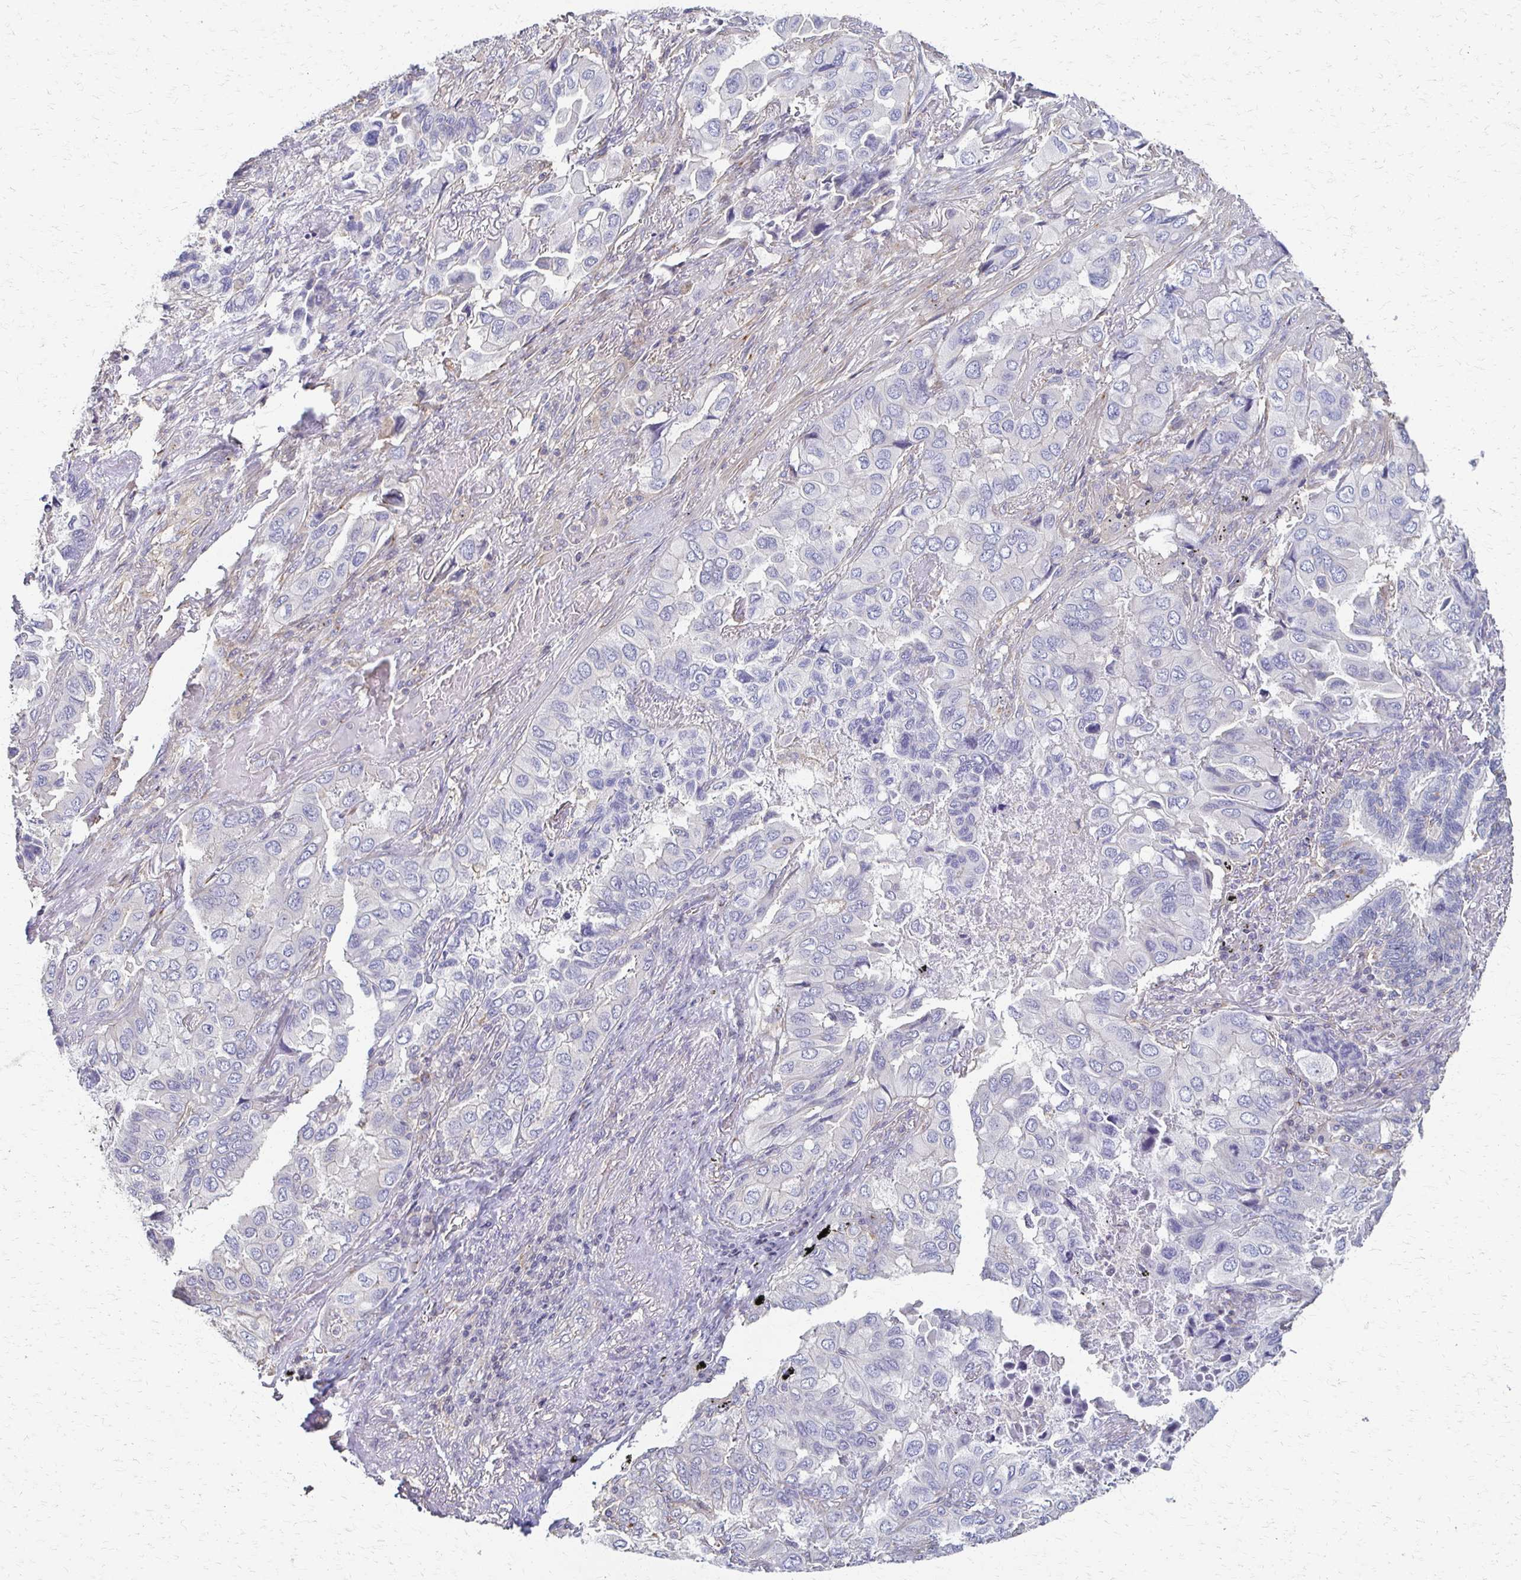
{"staining": {"intensity": "negative", "quantity": "none", "location": "none"}, "tissue": "lung cancer", "cell_type": "Tumor cells", "image_type": "cancer", "snomed": [{"axis": "morphology", "description": "Aneuploidy"}, {"axis": "morphology", "description": "Adenocarcinoma, NOS"}, {"axis": "morphology", "description": "Adenocarcinoma, metastatic, NOS"}, {"axis": "topography", "description": "Lymph node"}, {"axis": "topography", "description": "Lung"}], "caption": "High magnification brightfield microscopy of lung adenocarcinoma stained with DAB (3,3'-diaminobenzidine) (brown) and counterstained with hematoxylin (blue): tumor cells show no significant positivity. (Stains: DAB (3,3'-diaminobenzidine) immunohistochemistry with hematoxylin counter stain, Microscopy: brightfield microscopy at high magnification).", "gene": "C1QTNF7", "patient": {"sex": "female", "age": 48}}